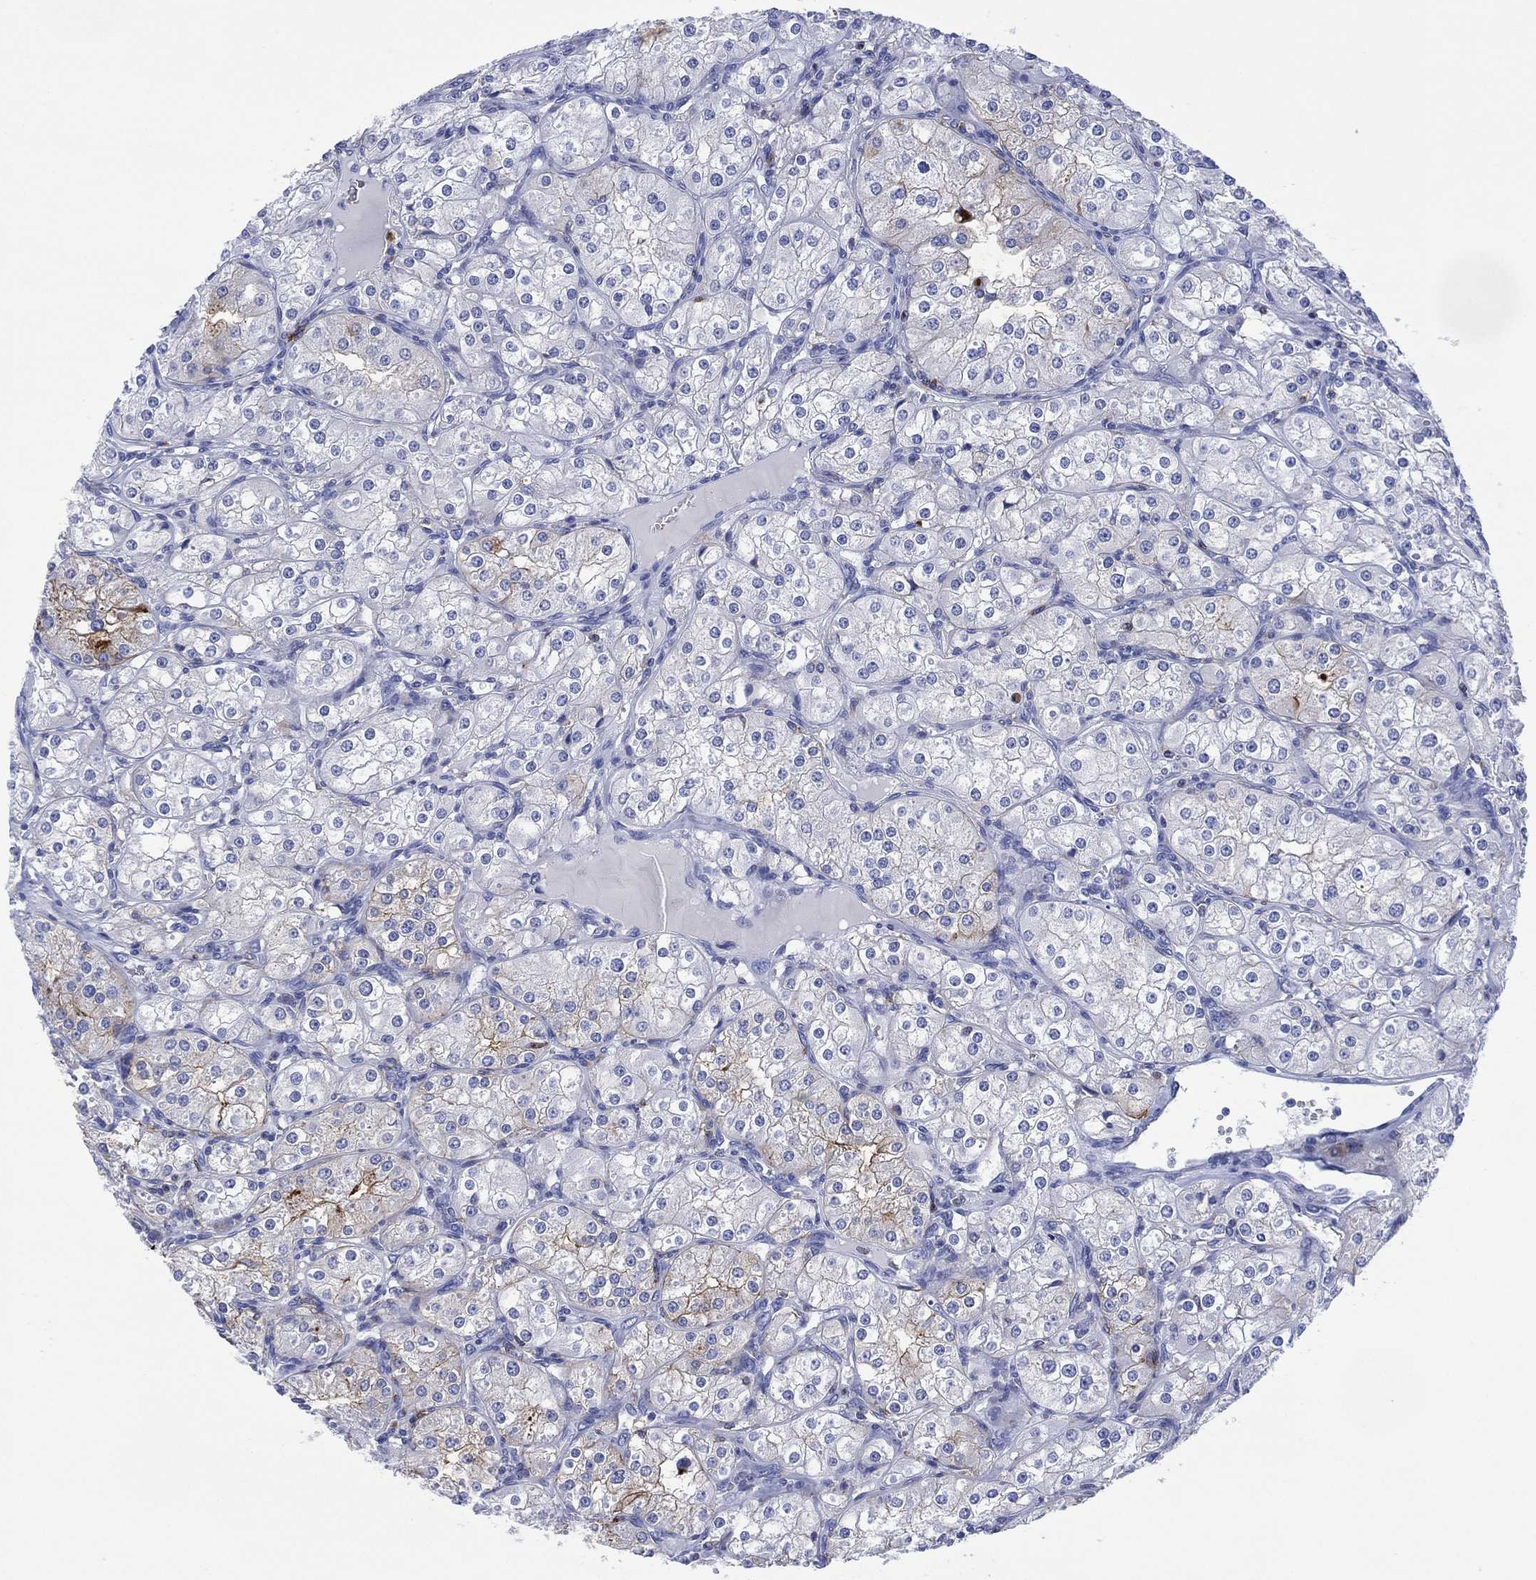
{"staining": {"intensity": "moderate", "quantity": "<25%", "location": "cytoplasmic/membranous"}, "tissue": "renal cancer", "cell_type": "Tumor cells", "image_type": "cancer", "snomed": [{"axis": "morphology", "description": "Adenocarcinoma, NOS"}, {"axis": "topography", "description": "Kidney"}], "caption": "Renal adenocarcinoma was stained to show a protein in brown. There is low levels of moderate cytoplasmic/membranous positivity in approximately <25% of tumor cells.", "gene": "DPP4", "patient": {"sex": "male", "age": 77}}